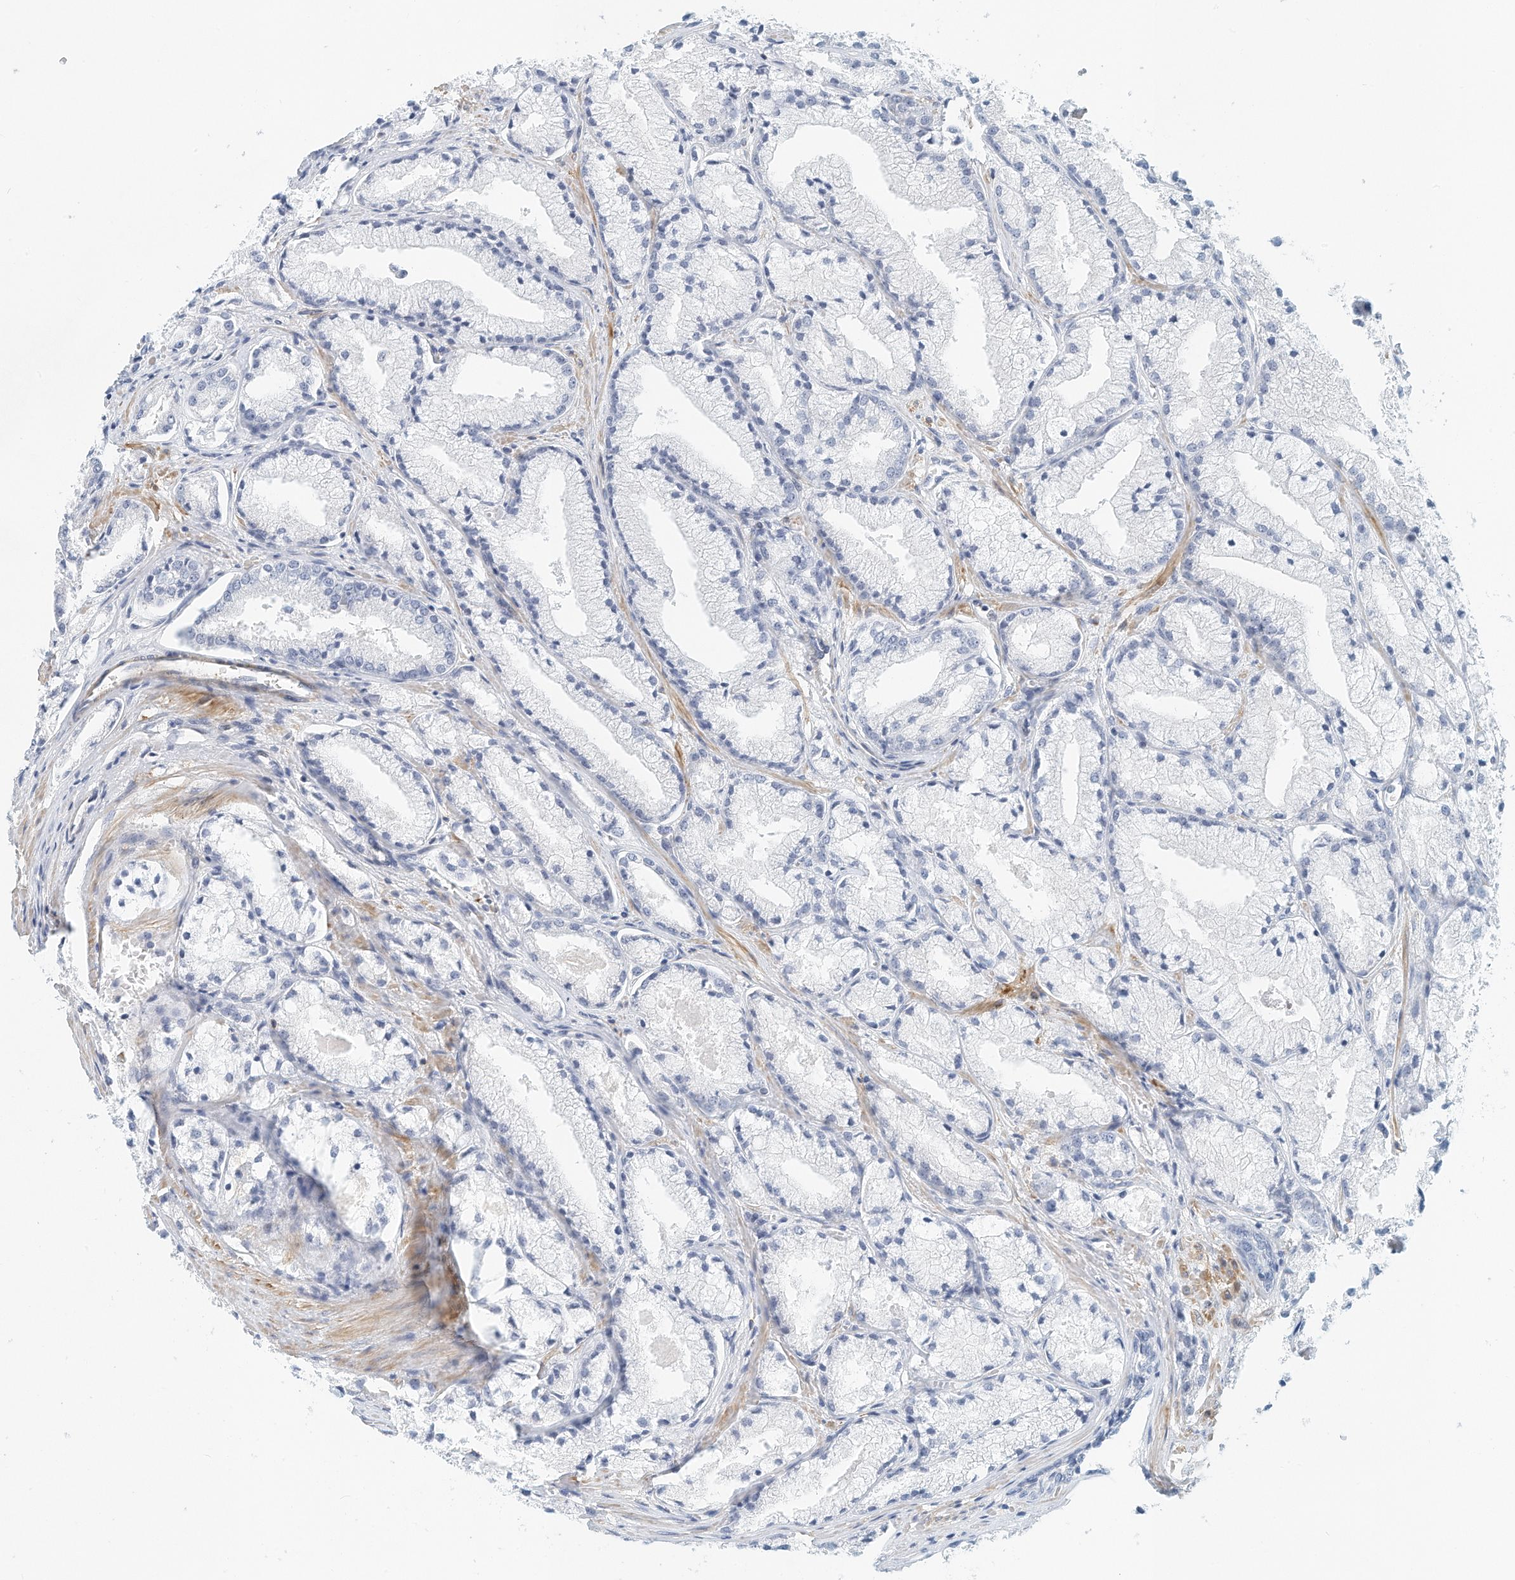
{"staining": {"intensity": "negative", "quantity": "none", "location": "none"}, "tissue": "prostate cancer", "cell_type": "Tumor cells", "image_type": "cancer", "snomed": [{"axis": "morphology", "description": "Adenocarcinoma, High grade"}, {"axis": "topography", "description": "Prostate"}], "caption": "Immunohistochemical staining of human prostate cancer (adenocarcinoma (high-grade)) displays no significant staining in tumor cells.", "gene": "MICAL1", "patient": {"sex": "male", "age": 50}}